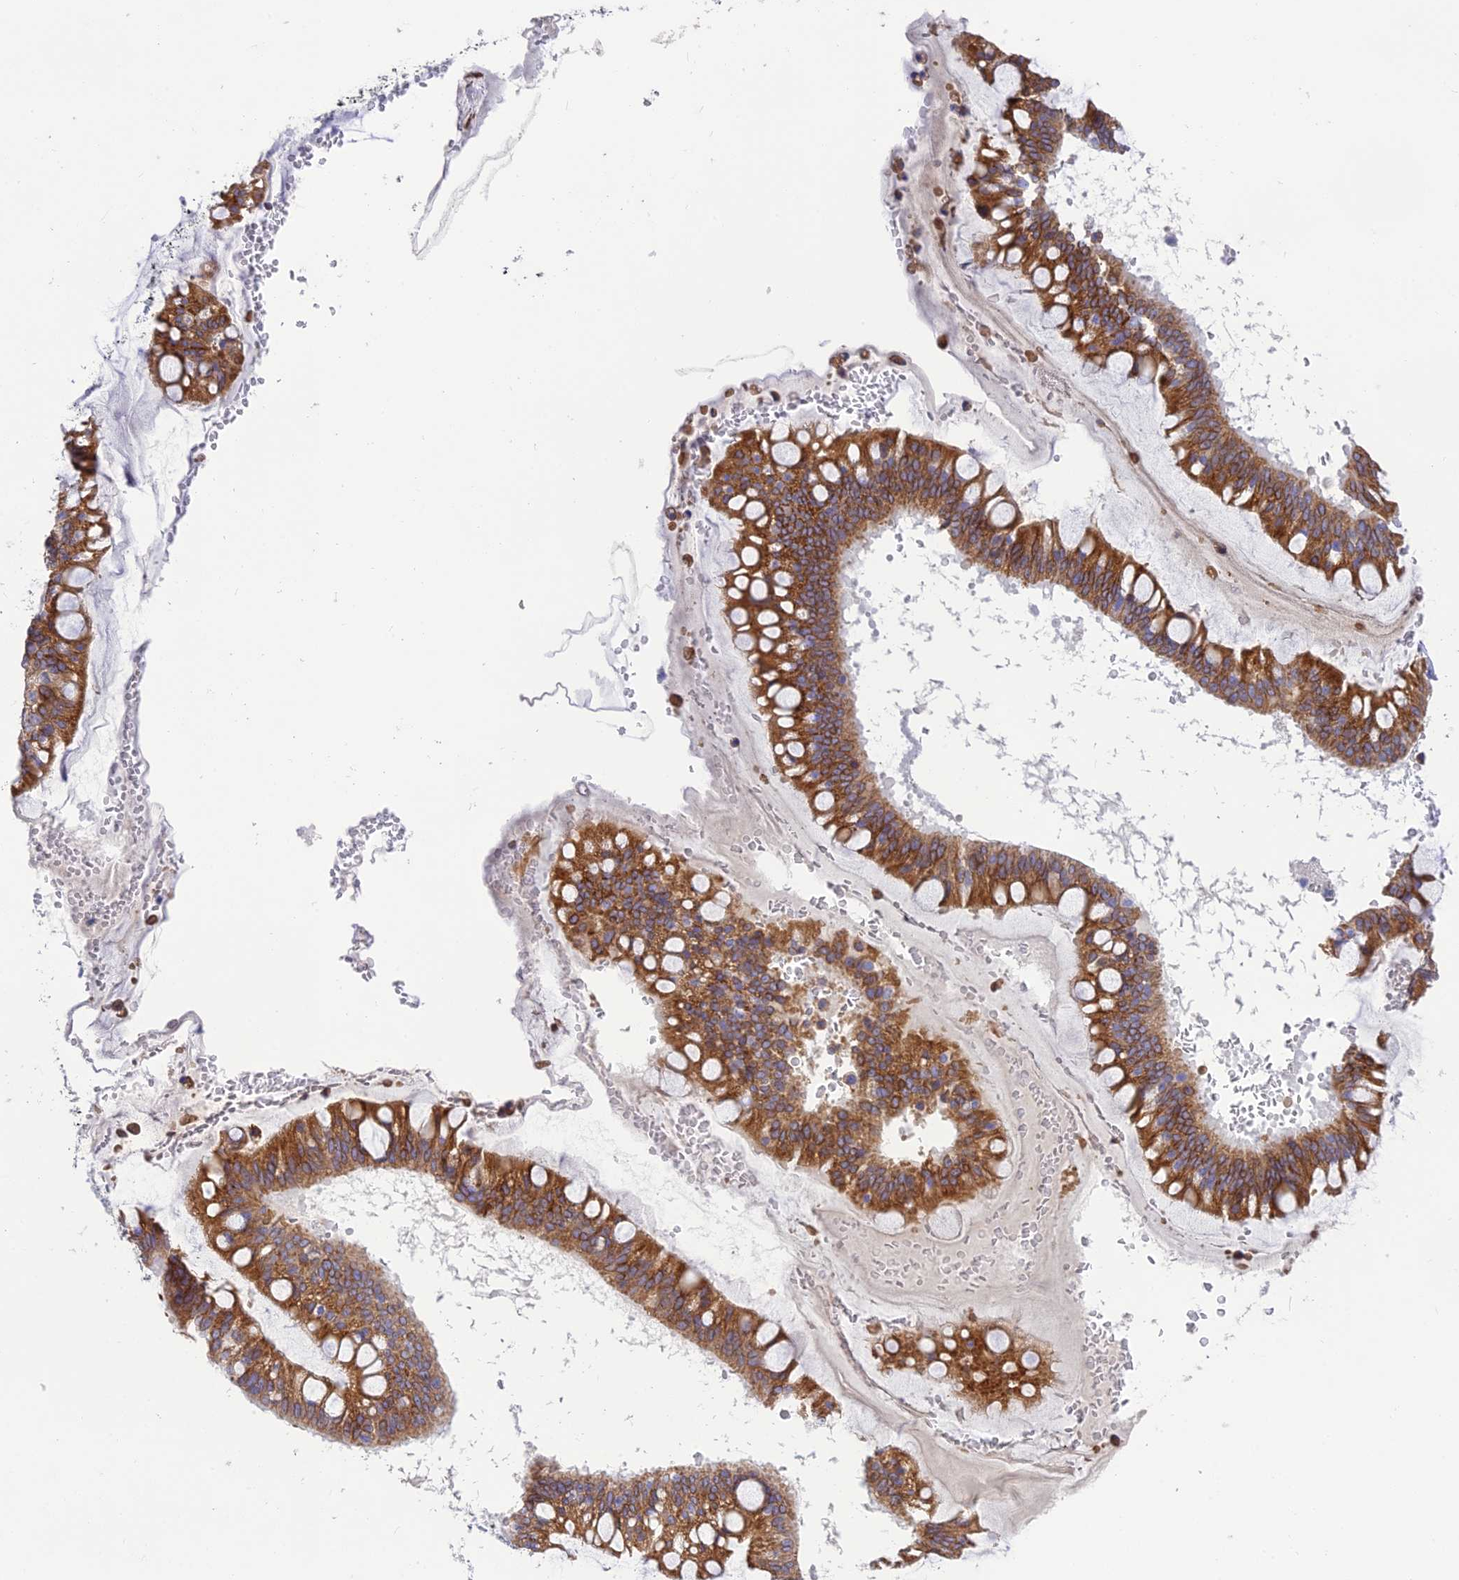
{"staining": {"intensity": "moderate", "quantity": ">75%", "location": "cytoplasmic/membranous"}, "tissue": "ovarian cancer", "cell_type": "Tumor cells", "image_type": "cancer", "snomed": [{"axis": "morphology", "description": "Cystadenocarcinoma, mucinous, NOS"}, {"axis": "topography", "description": "Ovary"}], "caption": "A medium amount of moderate cytoplasmic/membranous positivity is seen in about >75% of tumor cells in ovarian mucinous cystadenocarcinoma tissue.", "gene": "HSD17B2", "patient": {"sex": "female", "age": 73}}